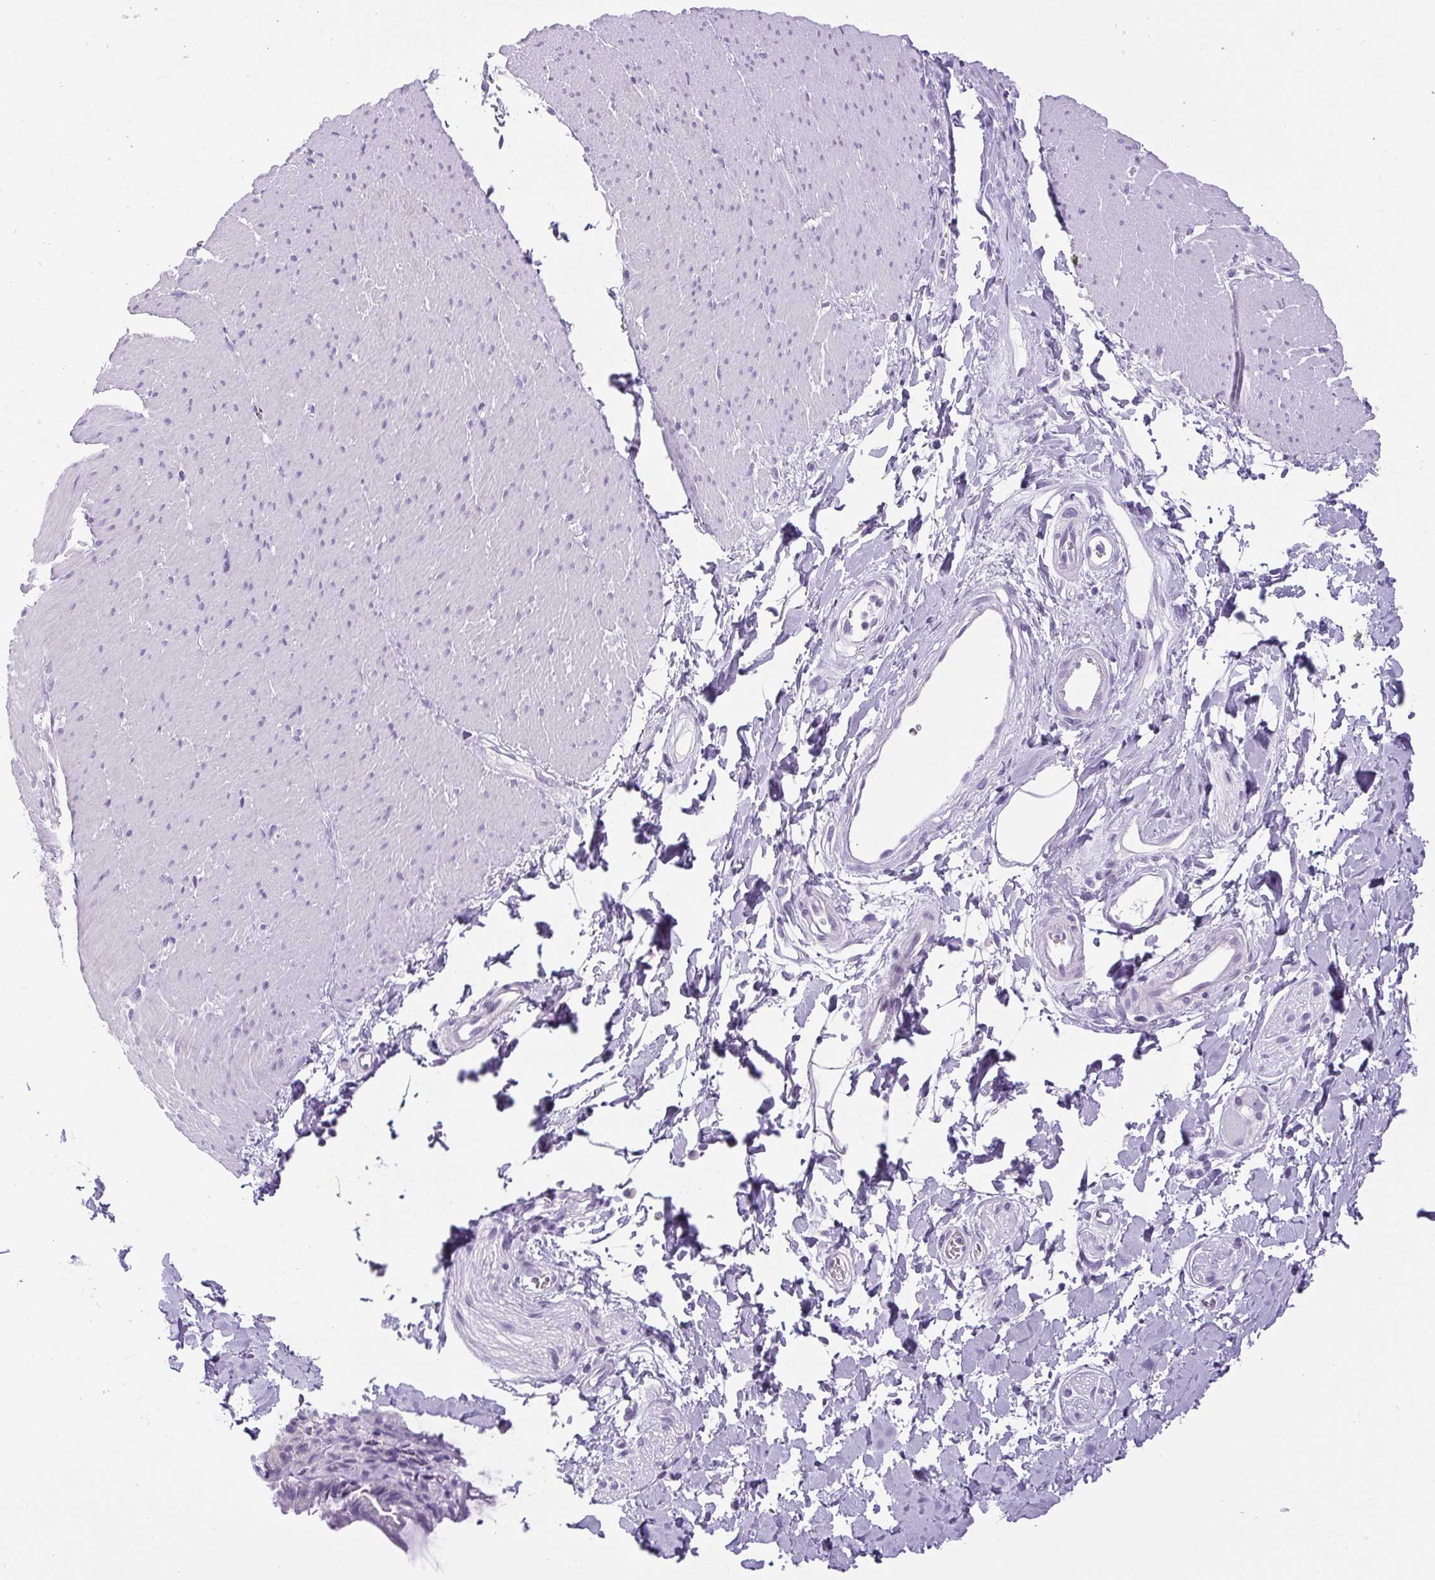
{"staining": {"intensity": "negative", "quantity": "none", "location": "none"}, "tissue": "smooth muscle", "cell_type": "Smooth muscle cells", "image_type": "normal", "snomed": [{"axis": "morphology", "description": "Normal tissue, NOS"}, {"axis": "topography", "description": "Smooth muscle"}, {"axis": "topography", "description": "Rectum"}], "caption": "This is a micrograph of immunohistochemistry staining of unremarkable smooth muscle, which shows no staining in smooth muscle cells. (Brightfield microscopy of DAB immunohistochemistry (IHC) at high magnification).", "gene": "HLA", "patient": {"sex": "male", "age": 53}}